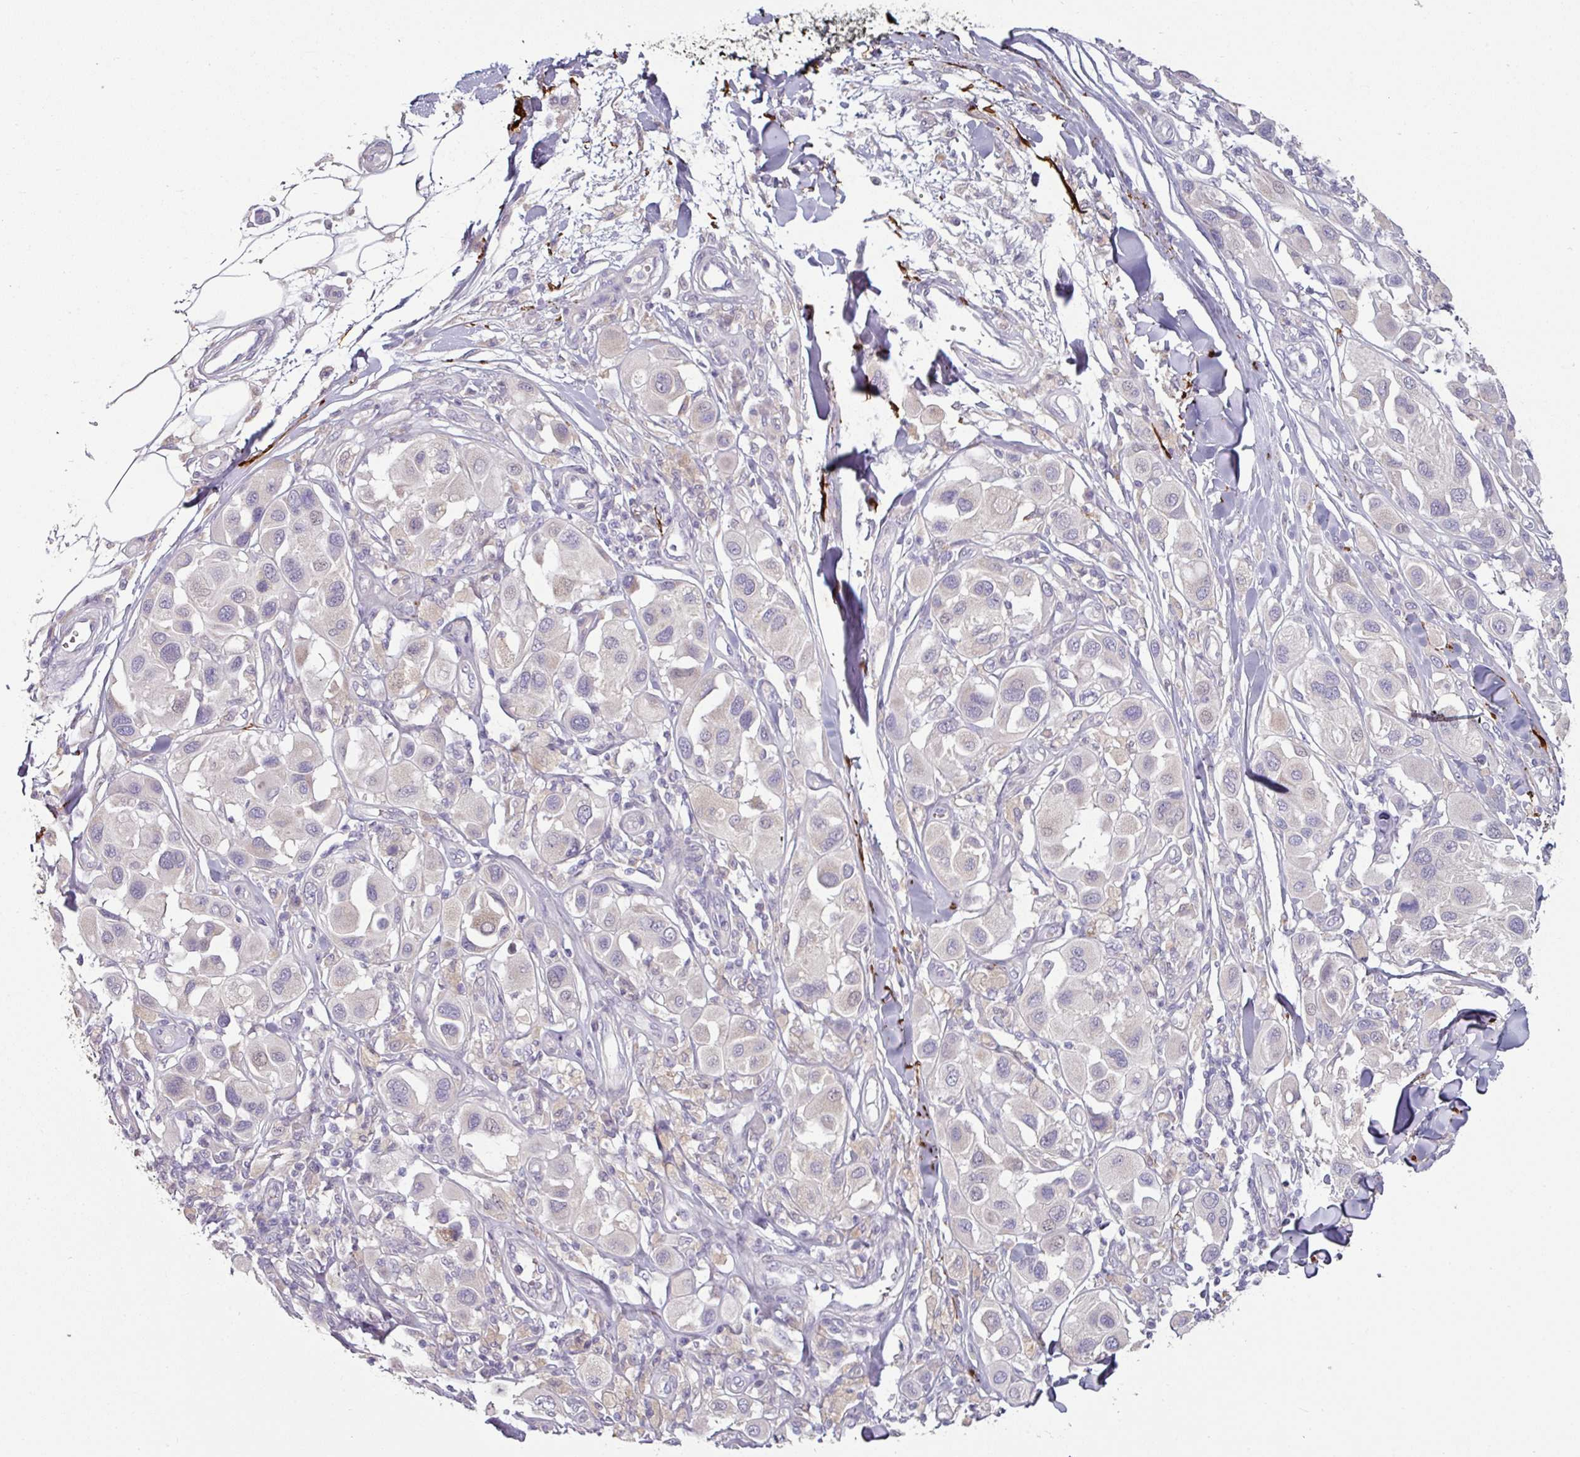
{"staining": {"intensity": "negative", "quantity": "none", "location": "none"}, "tissue": "melanoma", "cell_type": "Tumor cells", "image_type": "cancer", "snomed": [{"axis": "morphology", "description": "Malignant melanoma, Metastatic site"}, {"axis": "topography", "description": "Skin"}], "caption": "This image is of melanoma stained with immunohistochemistry (IHC) to label a protein in brown with the nuclei are counter-stained blue. There is no expression in tumor cells. (DAB IHC, high magnification).", "gene": "MTMR14", "patient": {"sex": "male", "age": 41}}